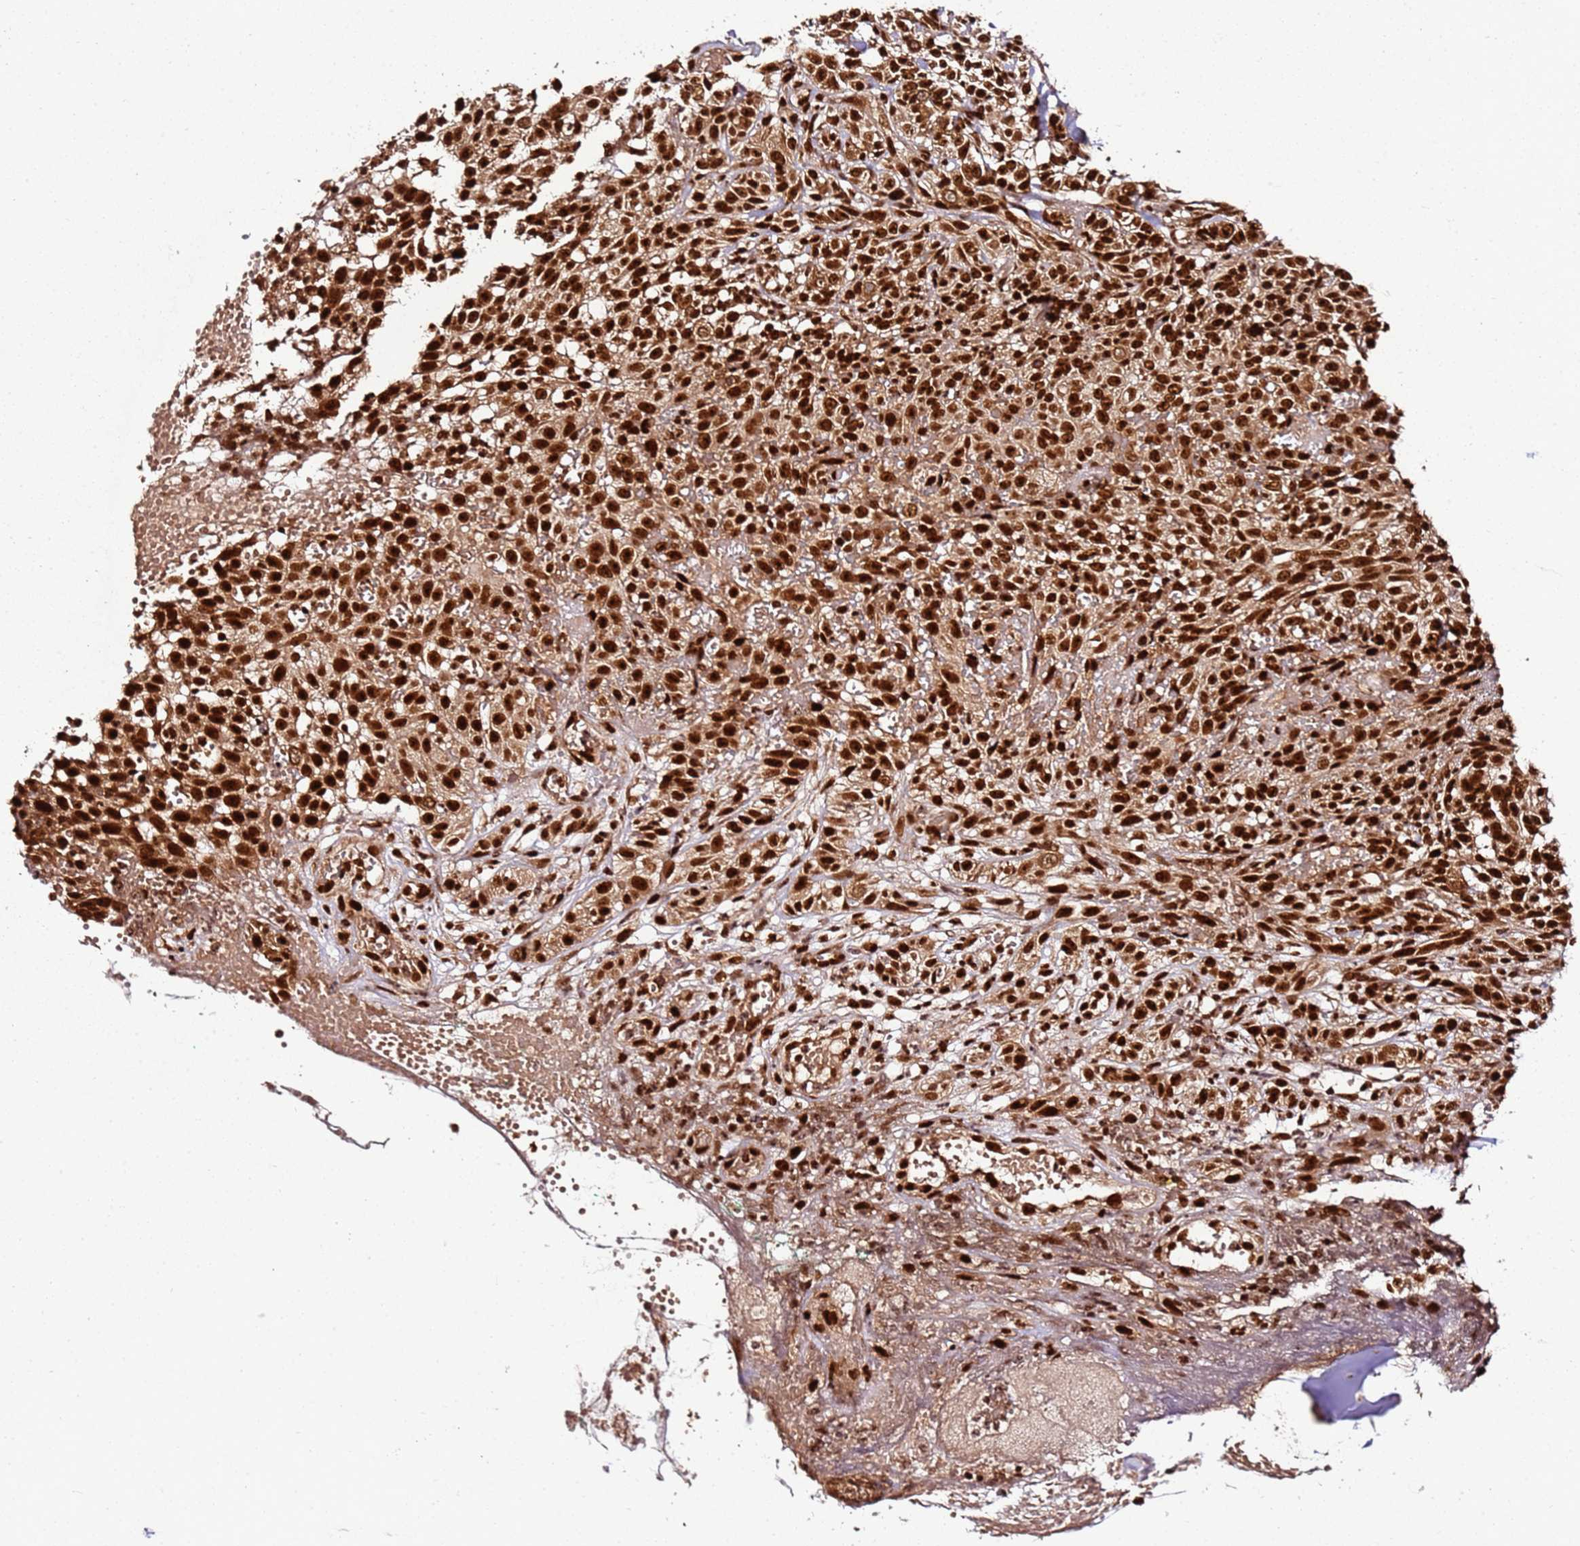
{"staining": {"intensity": "negative", "quantity": "none", "location": "none"}, "tissue": "adipose tissue", "cell_type": "Adipocytes", "image_type": "normal", "snomed": [{"axis": "morphology", "description": "Normal tissue, NOS"}, {"axis": "morphology", "description": "Basal cell carcinoma"}, {"axis": "topography", "description": "Cartilage tissue"}, {"axis": "topography", "description": "Nasopharynx"}, {"axis": "topography", "description": "Oral tissue"}], "caption": "The micrograph reveals no significant positivity in adipocytes of adipose tissue.", "gene": "XRN2", "patient": {"sex": "female", "age": 77}}